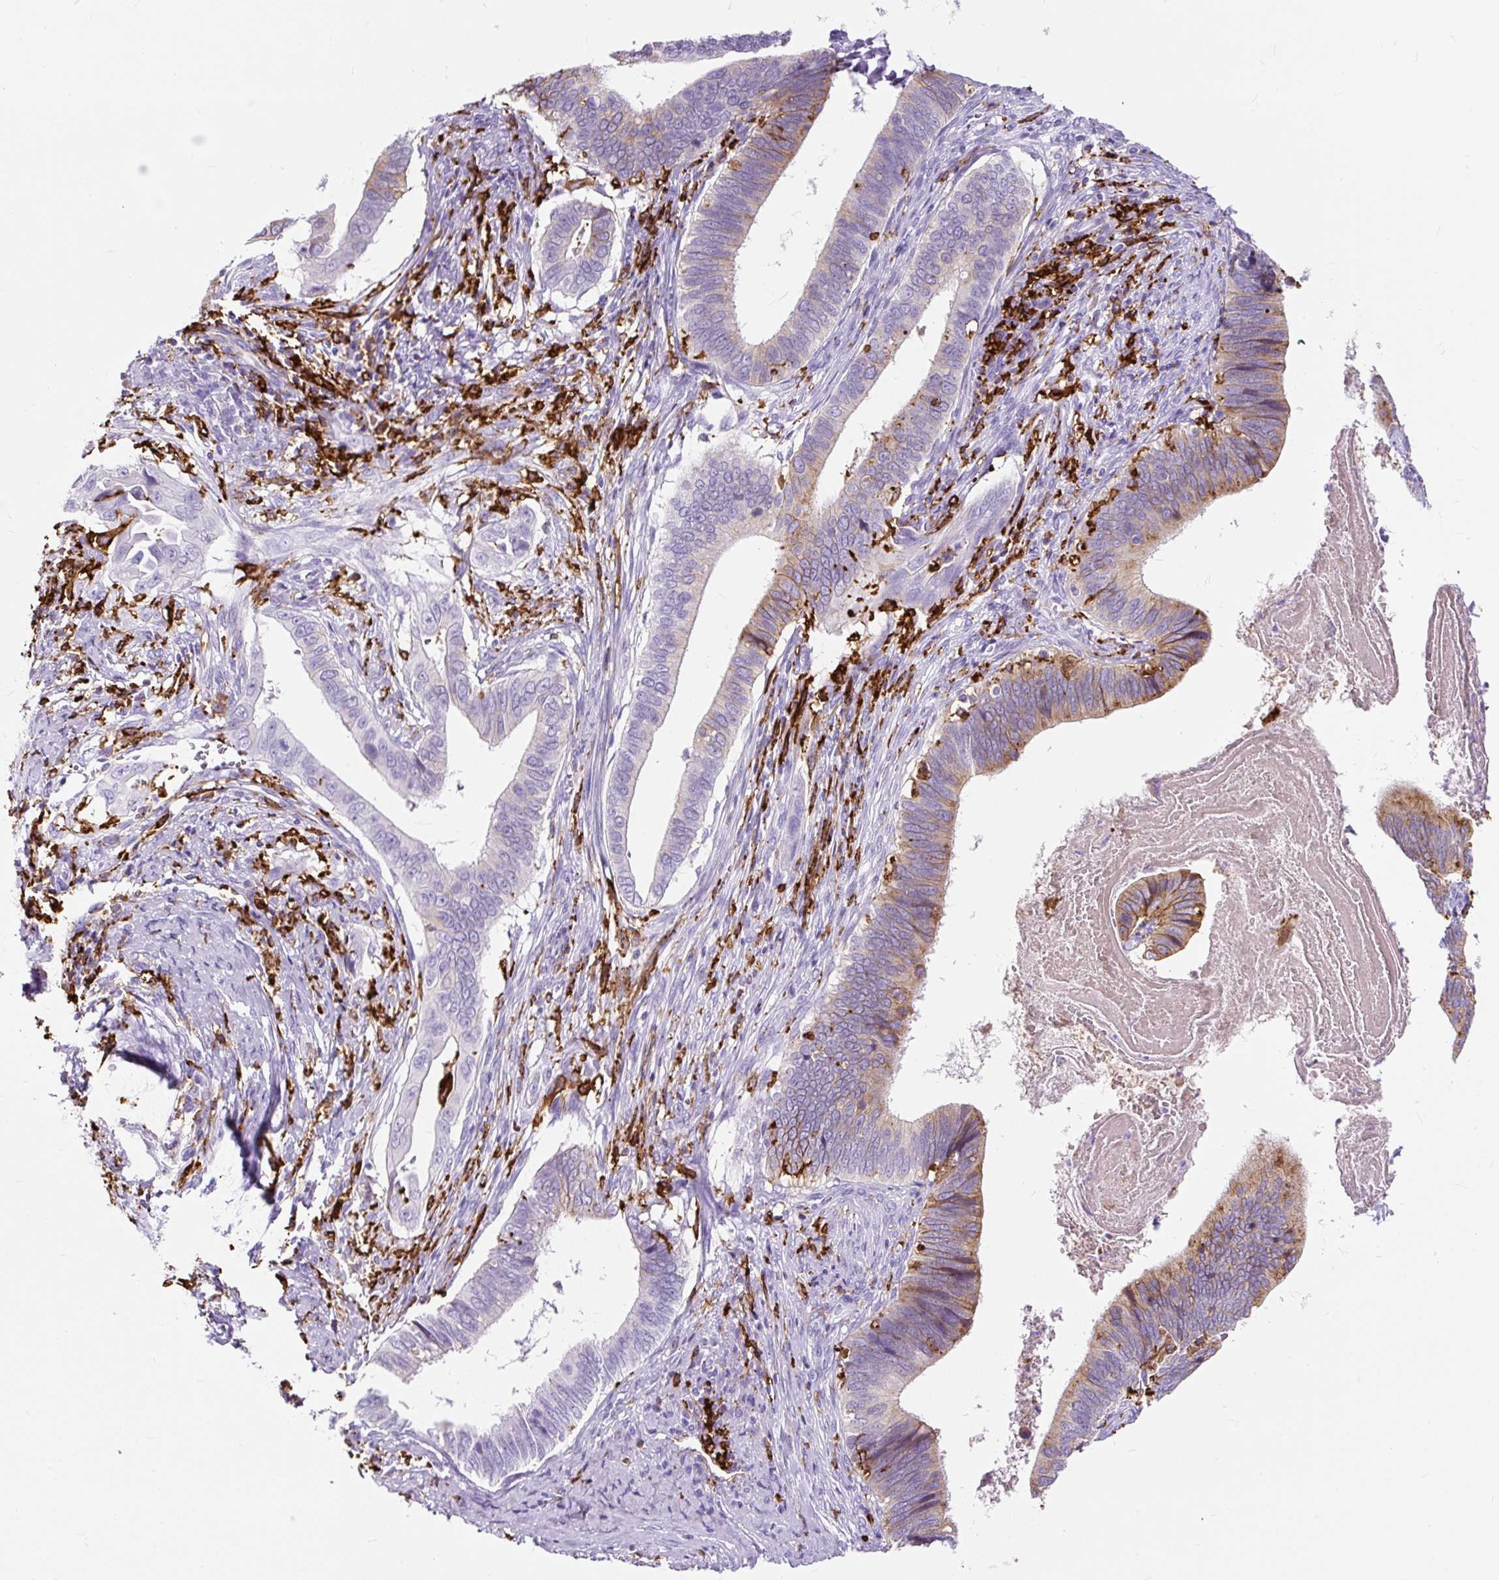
{"staining": {"intensity": "moderate", "quantity": "25%-75%", "location": "cytoplasmic/membranous"}, "tissue": "cervical cancer", "cell_type": "Tumor cells", "image_type": "cancer", "snomed": [{"axis": "morphology", "description": "Adenocarcinoma, NOS"}, {"axis": "topography", "description": "Cervix"}], "caption": "Adenocarcinoma (cervical) stained with a brown dye reveals moderate cytoplasmic/membranous positive positivity in about 25%-75% of tumor cells.", "gene": "HLA-DRA", "patient": {"sex": "female", "age": 42}}